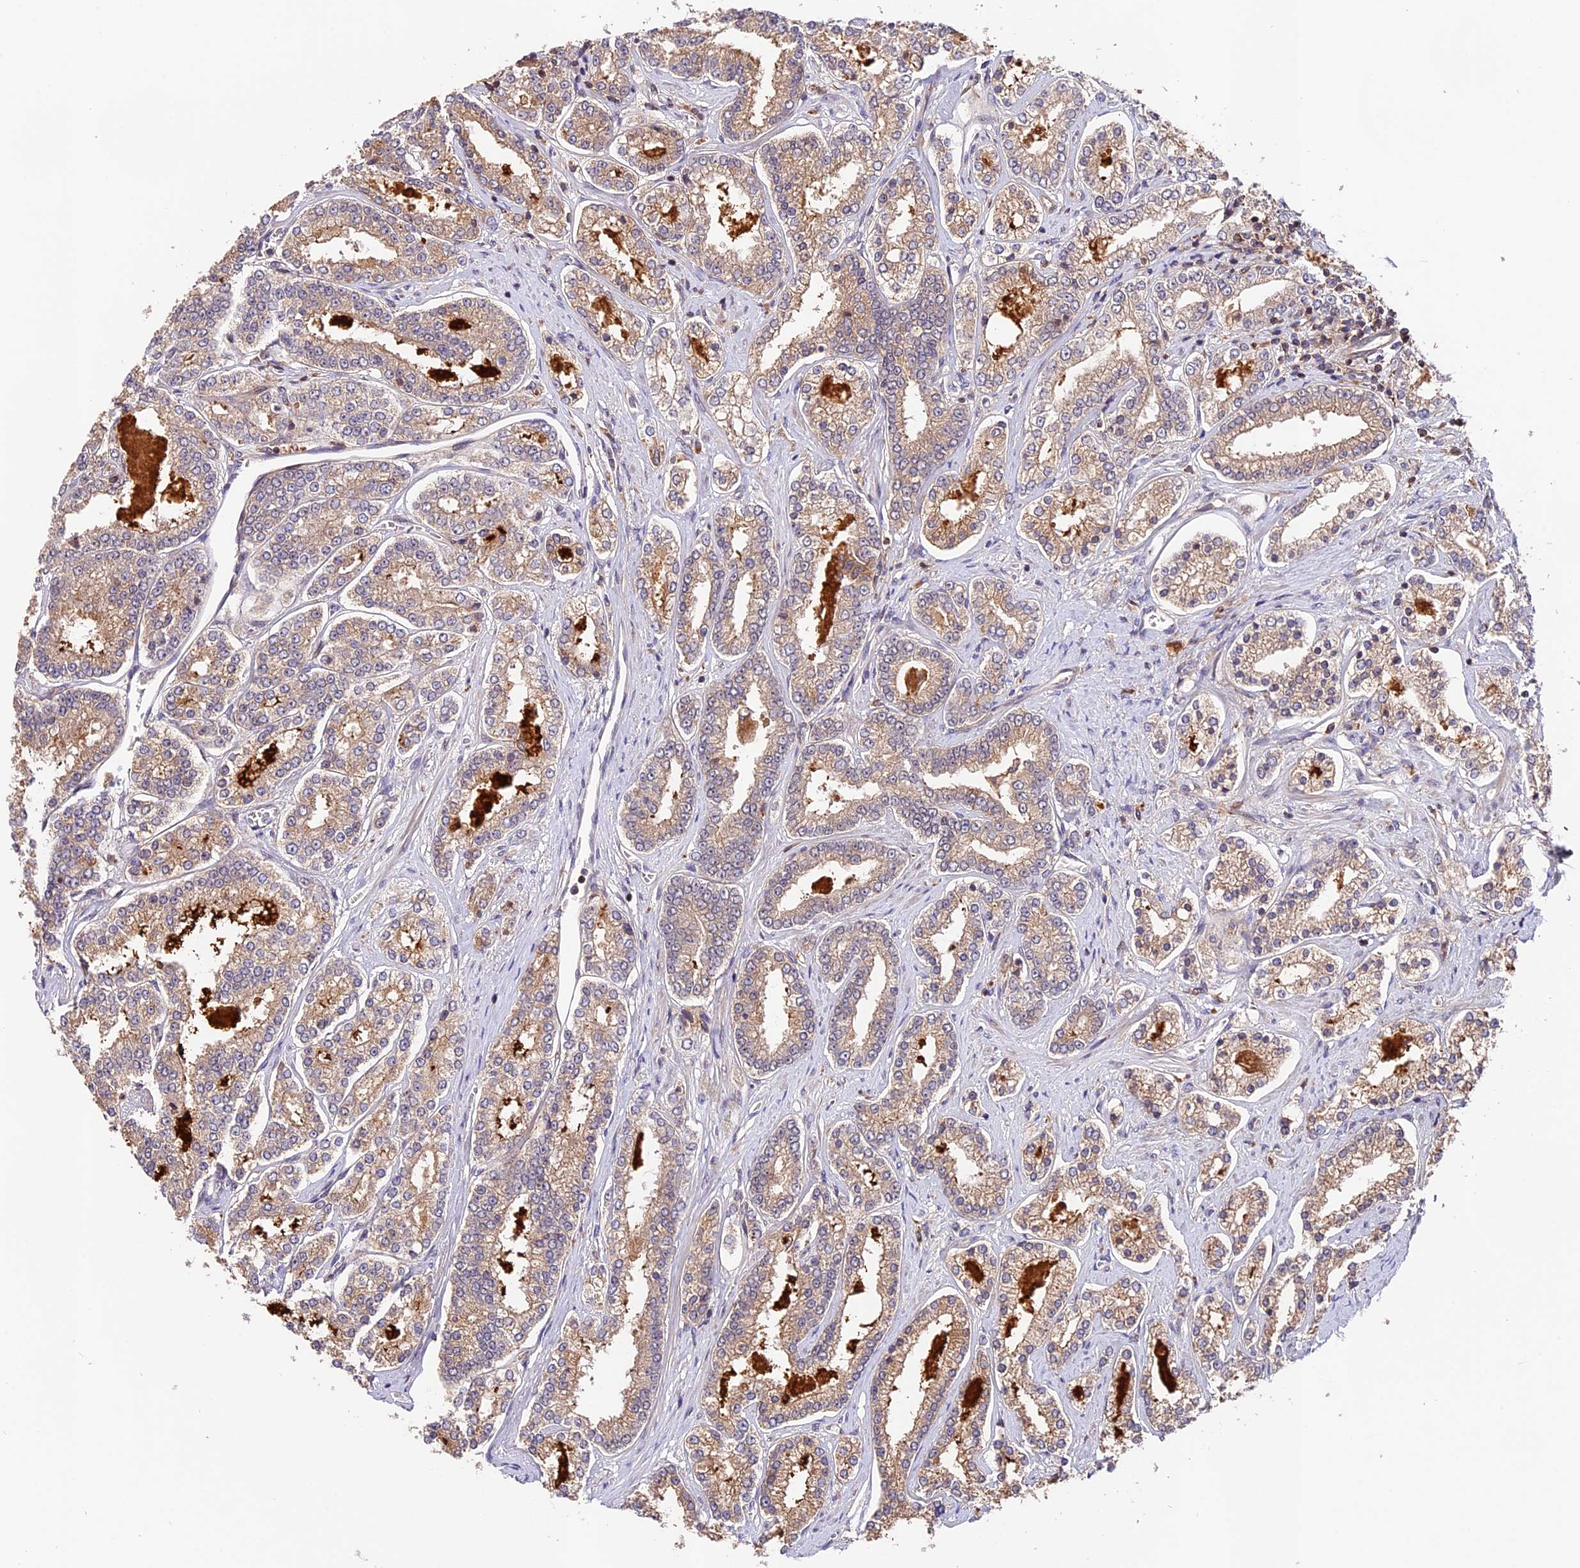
{"staining": {"intensity": "weak", "quantity": ">75%", "location": "cytoplasmic/membranous"}, "tissue": "prostate cancer", "cell_type": "Tumor cells", "image_type": "cancer", "snomed": [{"axis": "morphology", "description": "Normal tissue, NOS"}, {"axis": "morphology", "description": "Adenocarcinoma, High grade"}, {"axis": "topography", "description": "Prostate"}], "caption": "Protein staining demonstrates weak cytoplasmic/membranous staining in about >75% of tumor cells in prostate adenocarcinoma (high-grade).", "gene": "CACNA1H", "patient": {"sex": "male", "age": 83}}